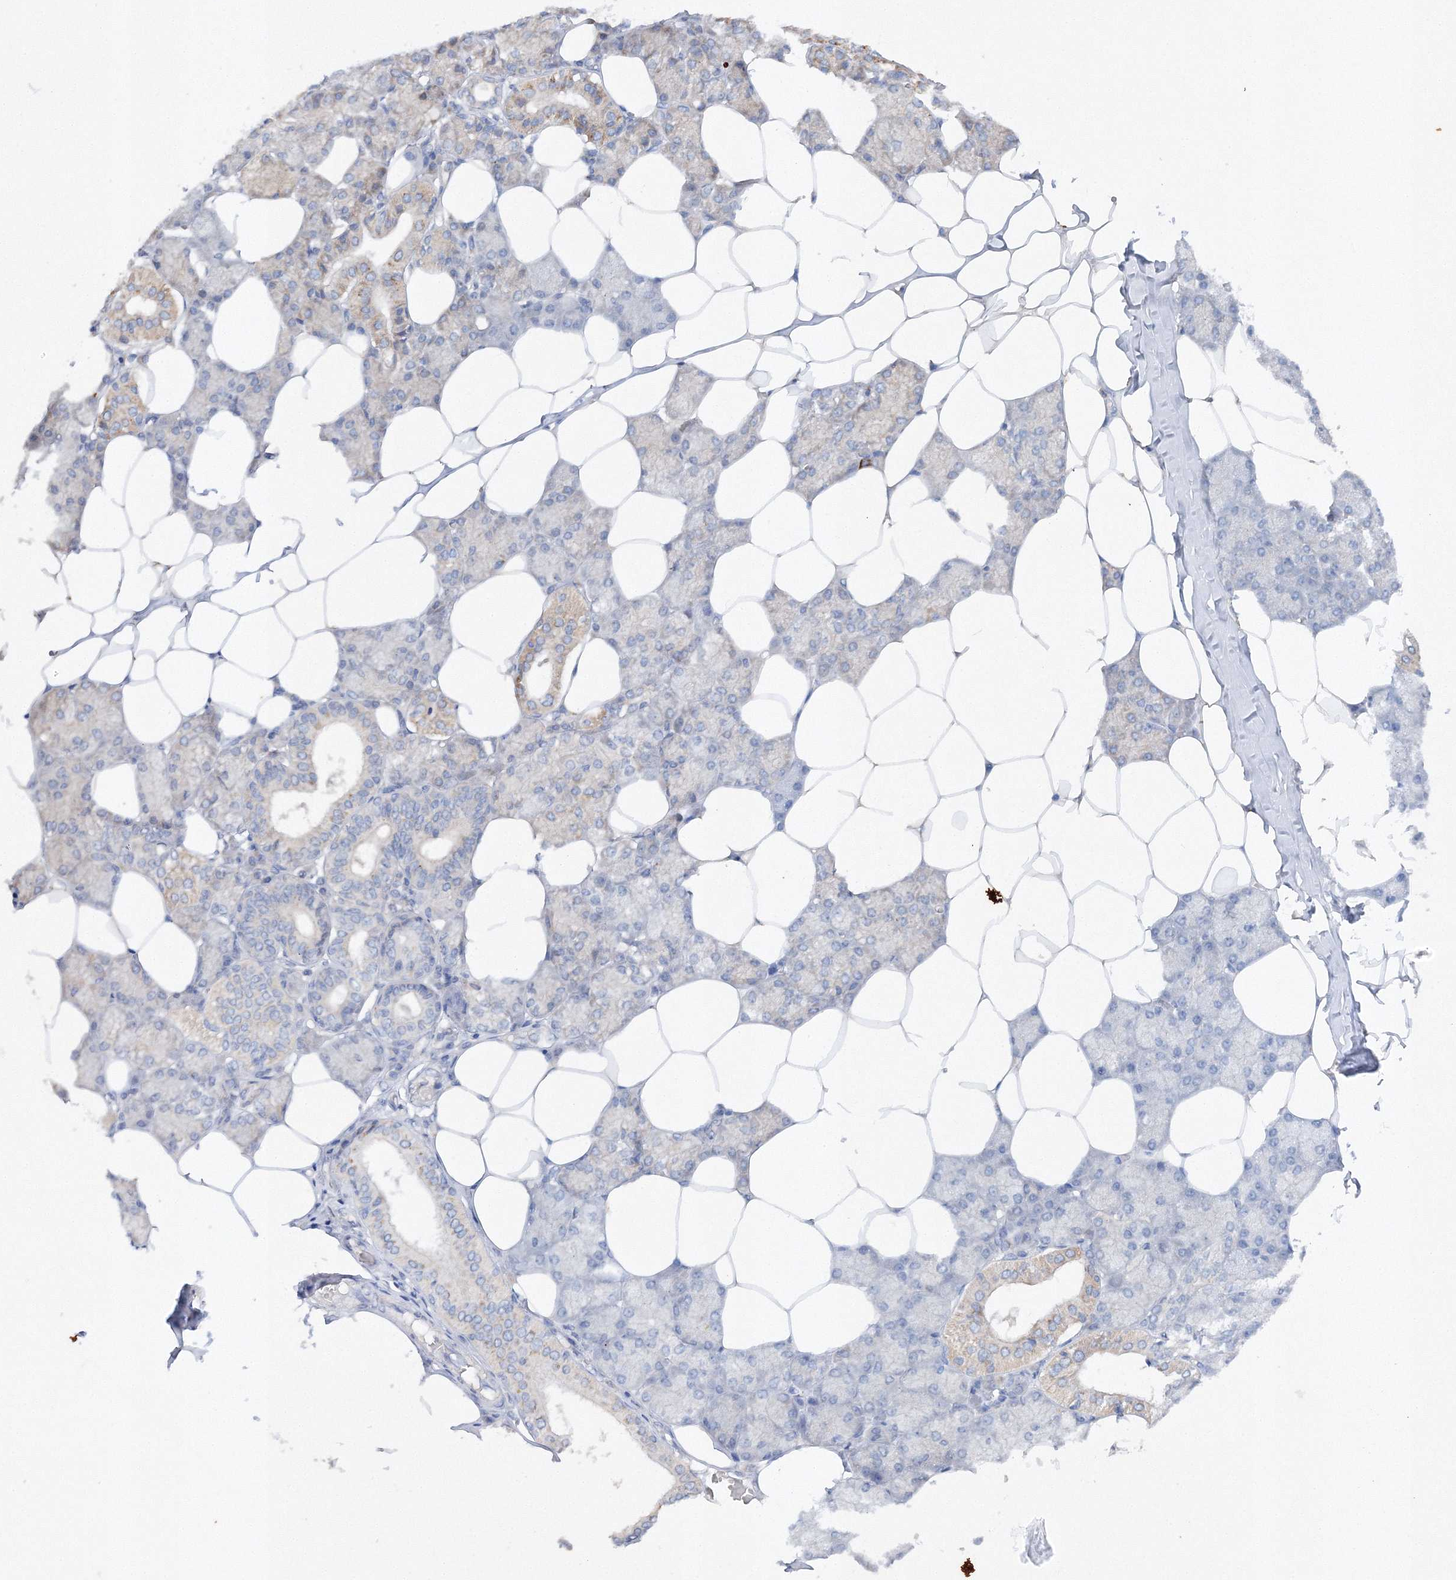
{"staining": {"intensity": "moderate", "quantity": "<25%", "location": "cytoplasmic/membranous"}, "tissue": "salivary gland", "cell_type": "Glandular cells", "image_type": "normal", "snomed": [{"axis": "morphology", "description": "Normal tissue, NOS"}, {"axis": "topography", "description": "Salivary gland"}], "caption": "Immunohistochemical staining of normal salivary gland exhibits moderate cytoplasmic/membranous protein positivity in approximately <25% of glandular cells.", "gene": "SLC36A1", "patient": {"sex": "male", "age": 62}}